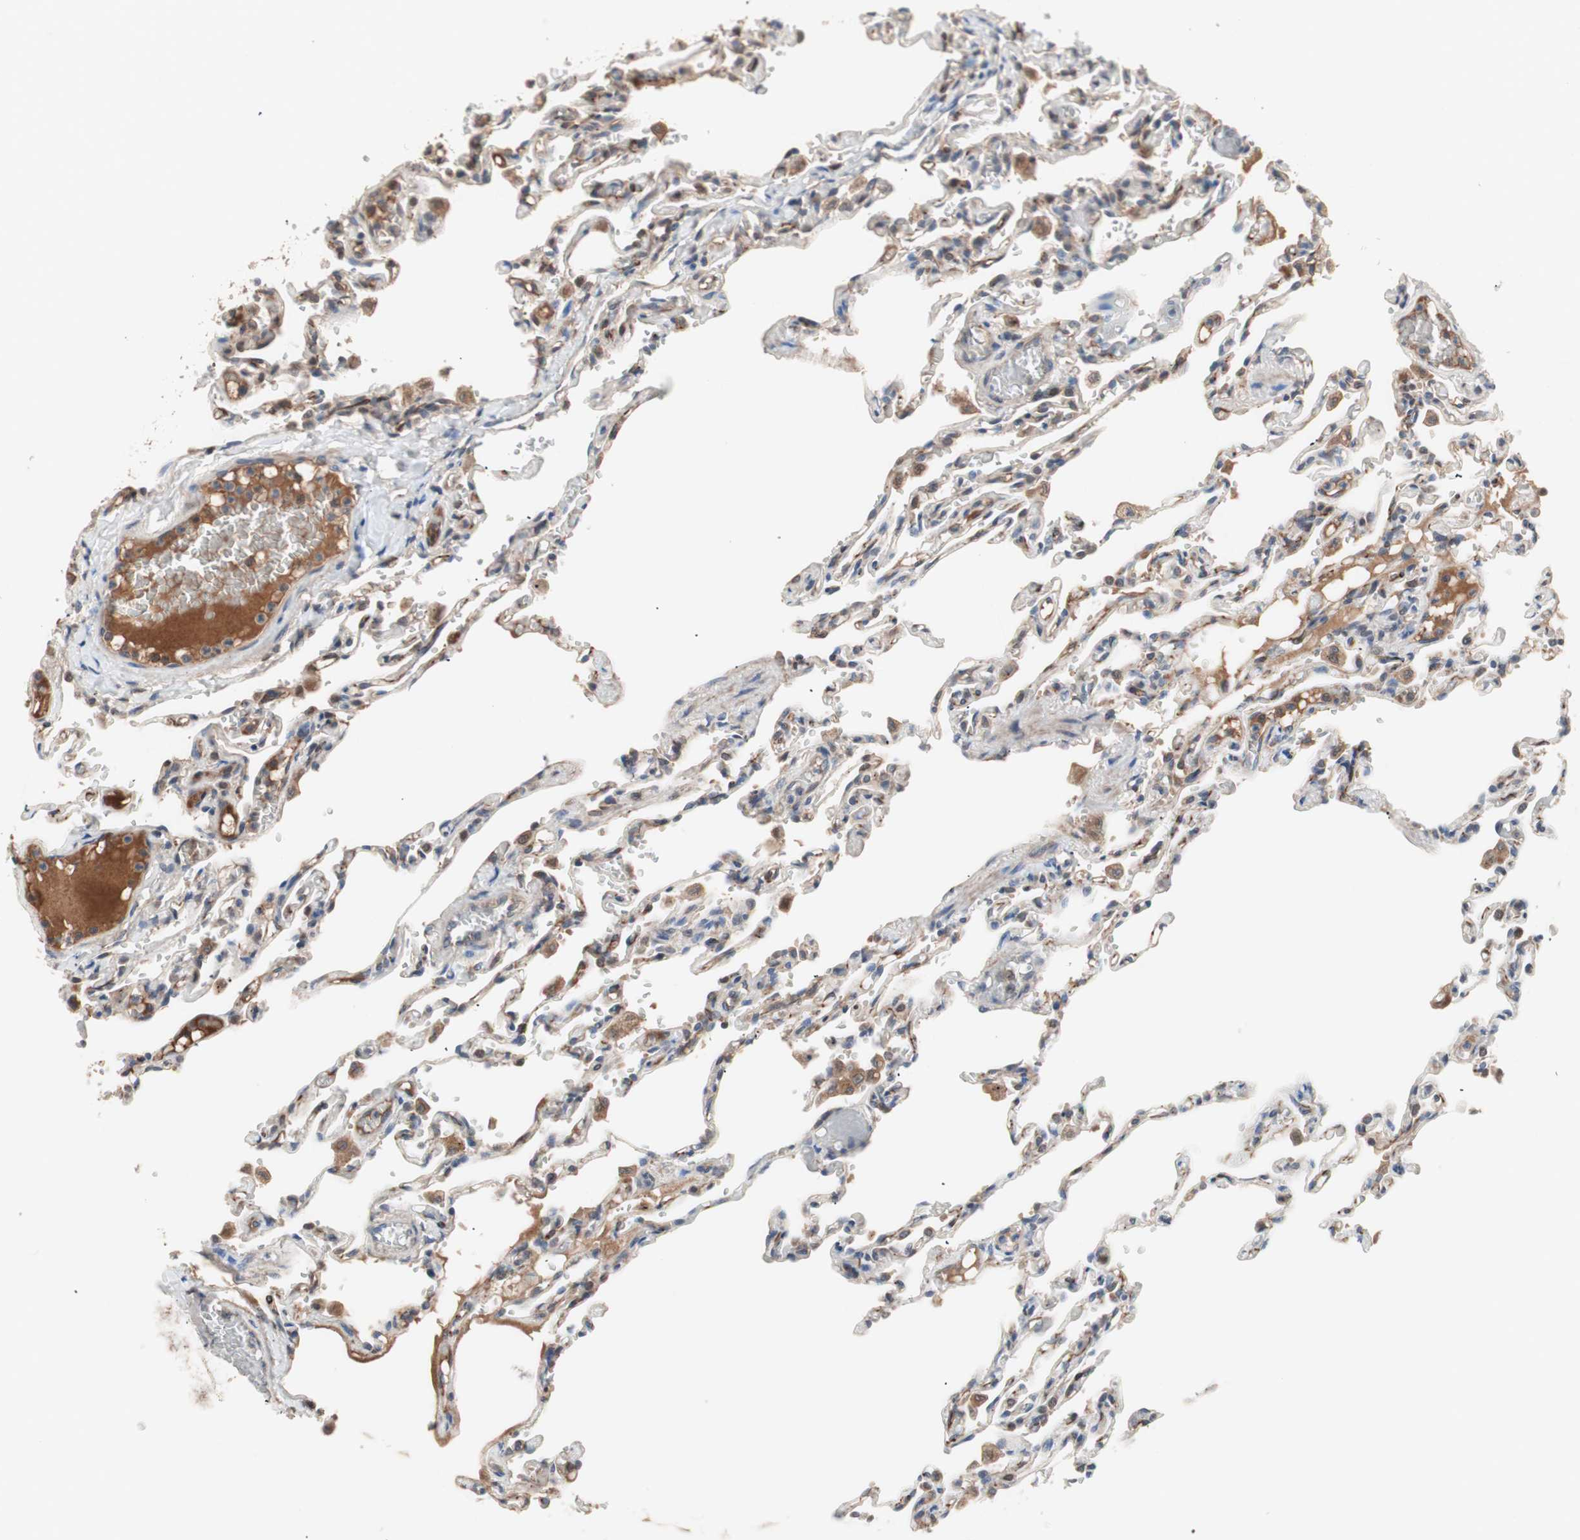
{"staining": {"intensity": "strong", "quantity": "25%-75%", "location": "cytoplasmic/membranous,nuclear"}, "tissue": "lung", "cell_type": "Alveolar cells", "image_type": "normal", "snomed": [{"axis": "morphology", "description": "Normal tissue, NOS"}, {"axis": "topography", "description": "Lung"}], "caption": "Alveolar cells display high levels of strong cytoplasmic/membranous,nuclear positivity in approximately 25%-75% of cells in normal human lung.", "gene": "HMBS", "patient": {"sex": "male", "age": 21}}